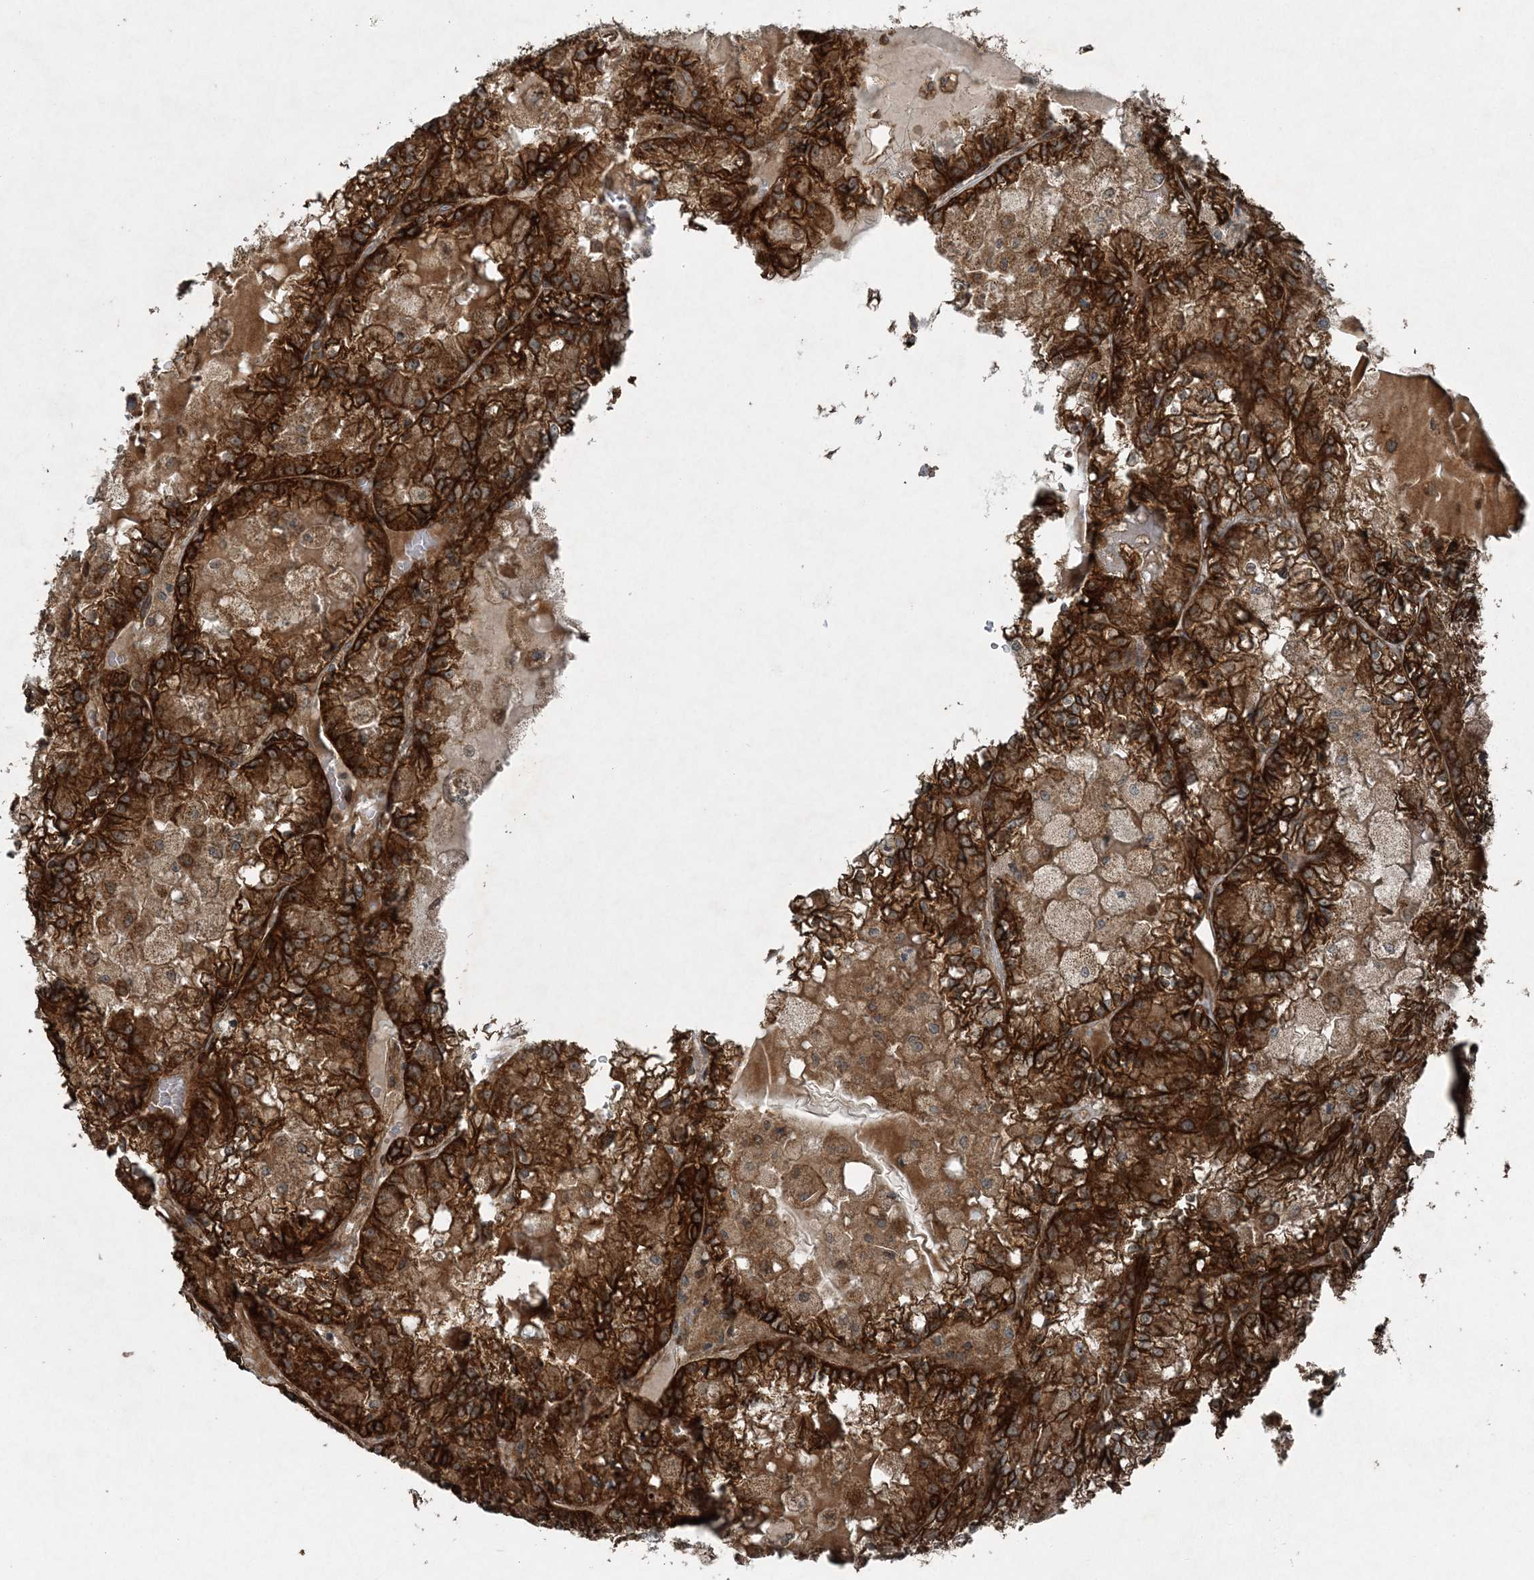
{"staining": {"intensity": "strong", "quantity": ">75%", "location": "cytoplasmic/membranous"}, "tissue": "renal cancer", "cell_type": "Tumor cells", "image_type": "cancer", "snomed": [{"axis": "morphology", "description": "Adenocarcinoma, NOS"}, {"axis": "topography", "description": "Kidney"}], "caption": "This micrograph exhibits immunohistochemistry (IHC) staining of adenocarcinoma (renal), with high strong cytoplasmic/membranous positivity in about >75% of tumor cells.", "gene": "COPS7B", "patient": {"sex": "female", "age": 56}}